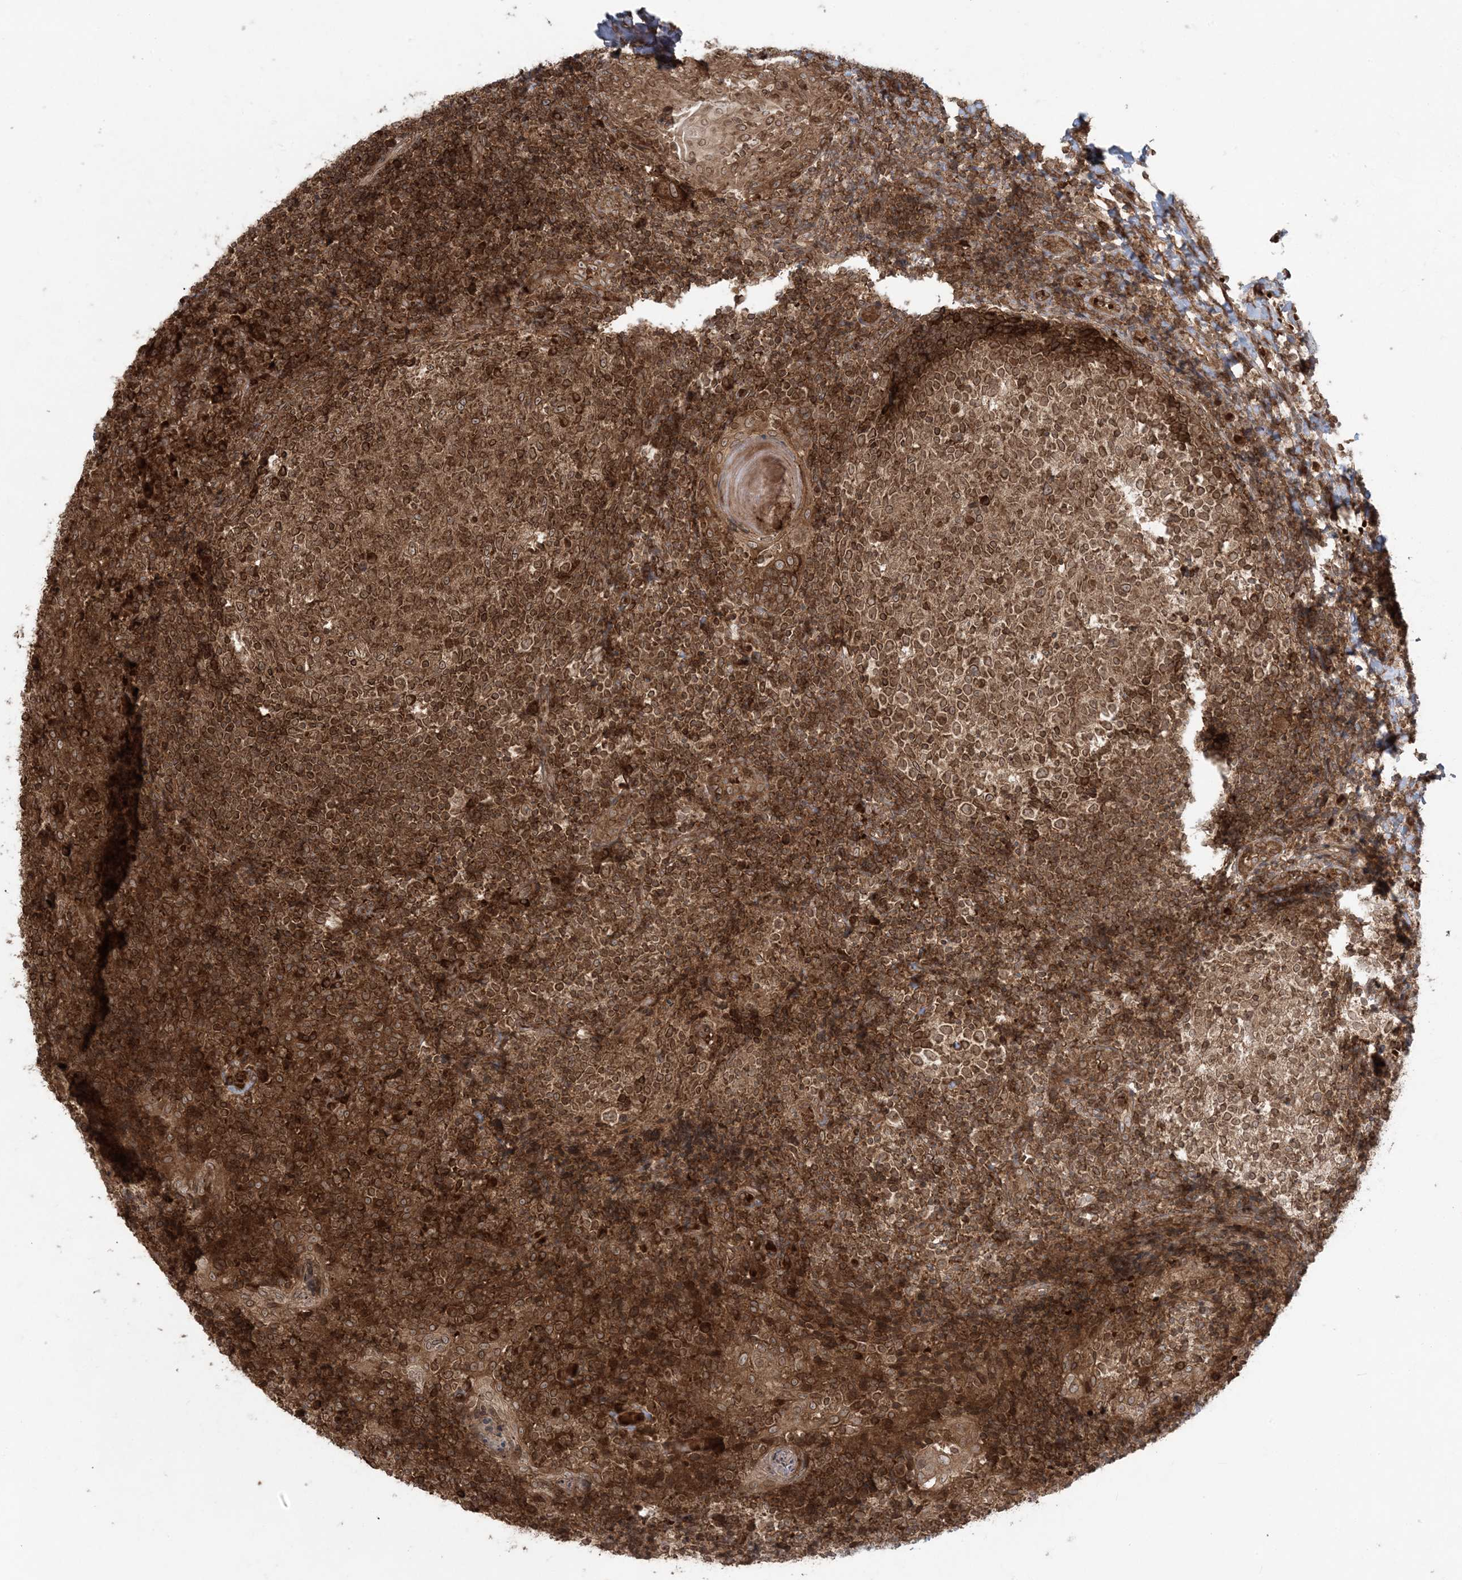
{"staining": {"intensity": "strong", "quantity": ">75%", "location": "cytoplasmic/membranous,nuclear"}, "tissue": "tonsil", "cell_type": "Germinal center cells", "image_type": "normal", "snomed": [{"axis": "morphology", "description": "Normal tissue, NOS"}, {"axis": "topography", "description": "Tonsil"}], "caption": "About >75% of germinal center cells in unremarkable human tonsil reveal strong cytoplasmic/membranous,nuclear protein staining as visualized by brown immunohistochemical staining.", "gene": "DDX19B", "patient": {"sex": "female", "age": 19}}